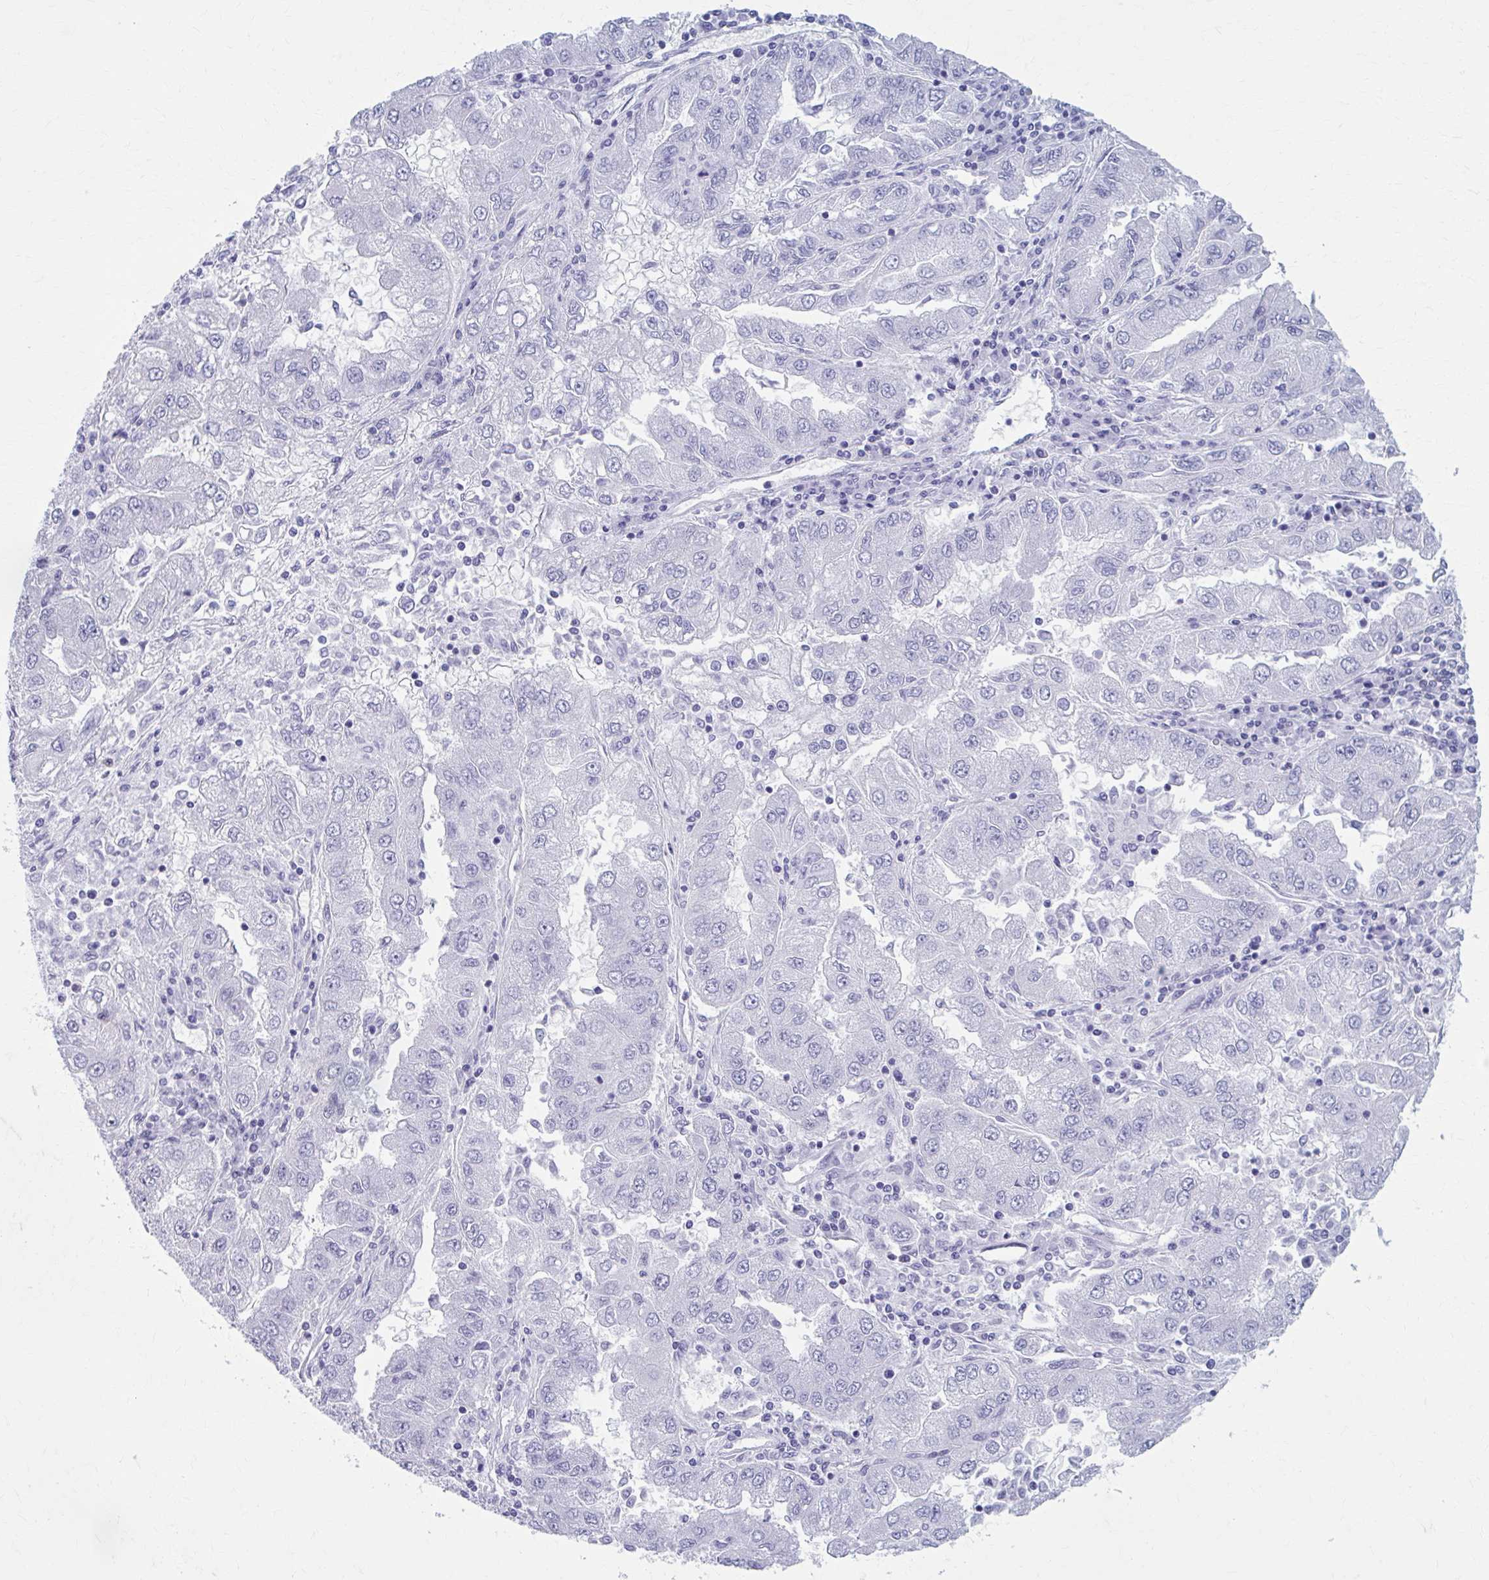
{"staining": {"intensity": "negative", "quantity": "none", "location": "none"}, "tissue": "lung cancer", "cell_type": "Tumor cells", "image_type": "cancer", "snomed": [{"axis": "morphology", "description": "Adenocarcinoma, NOS"}, {"axis": "morphology", "description": "Adenocarcinoma primary or metastatic"}, {"axis": "topography", "description": "Lung"}], "caption": "Tumor cells show no significant positivity in lung cancer (adenocarcinoma primary or metastatic).", "gene": "CCDC105", "patient": {"sex": "male", "age": 74}}